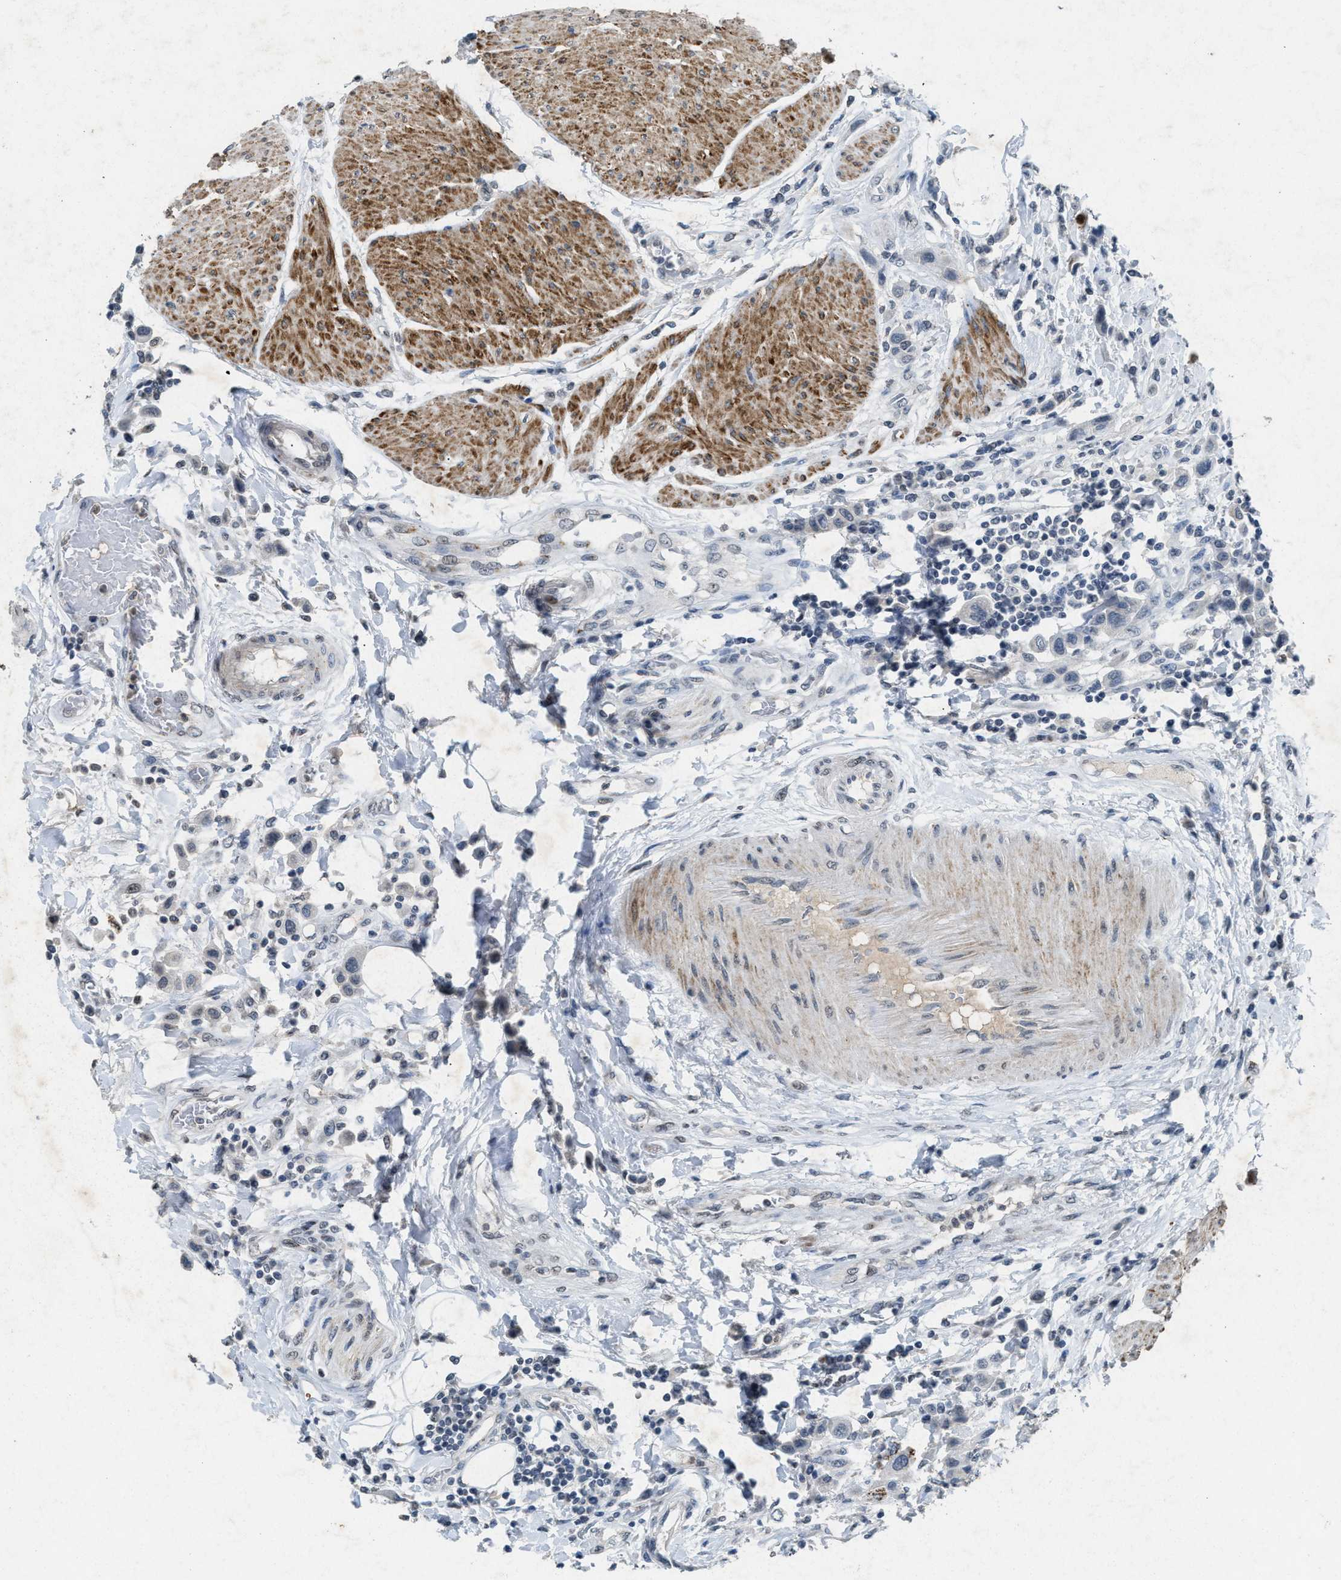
{"staining": {"intensity": "moderate", "quantity": "<25%", "location": "cytoplasmic/membranous"}, "tissue": "urothelial cancer", "cell_type": "Tumor cells", "image_type": "cancer", "snomed": [{"axis": "morphology", "description": "Urothelial carcinoma, High grade"}, {"axis": "topography", "description": "Urinary bladder"}], "caption": "There is low levels of moderate cytoplasmic/membranous positivity in tumor cells of urothelial cancer, as demonstrated by immunohistochemical staining (brown color).", "gene": "SLC5A5", "patient": {"sex": "male", "age": 50}}